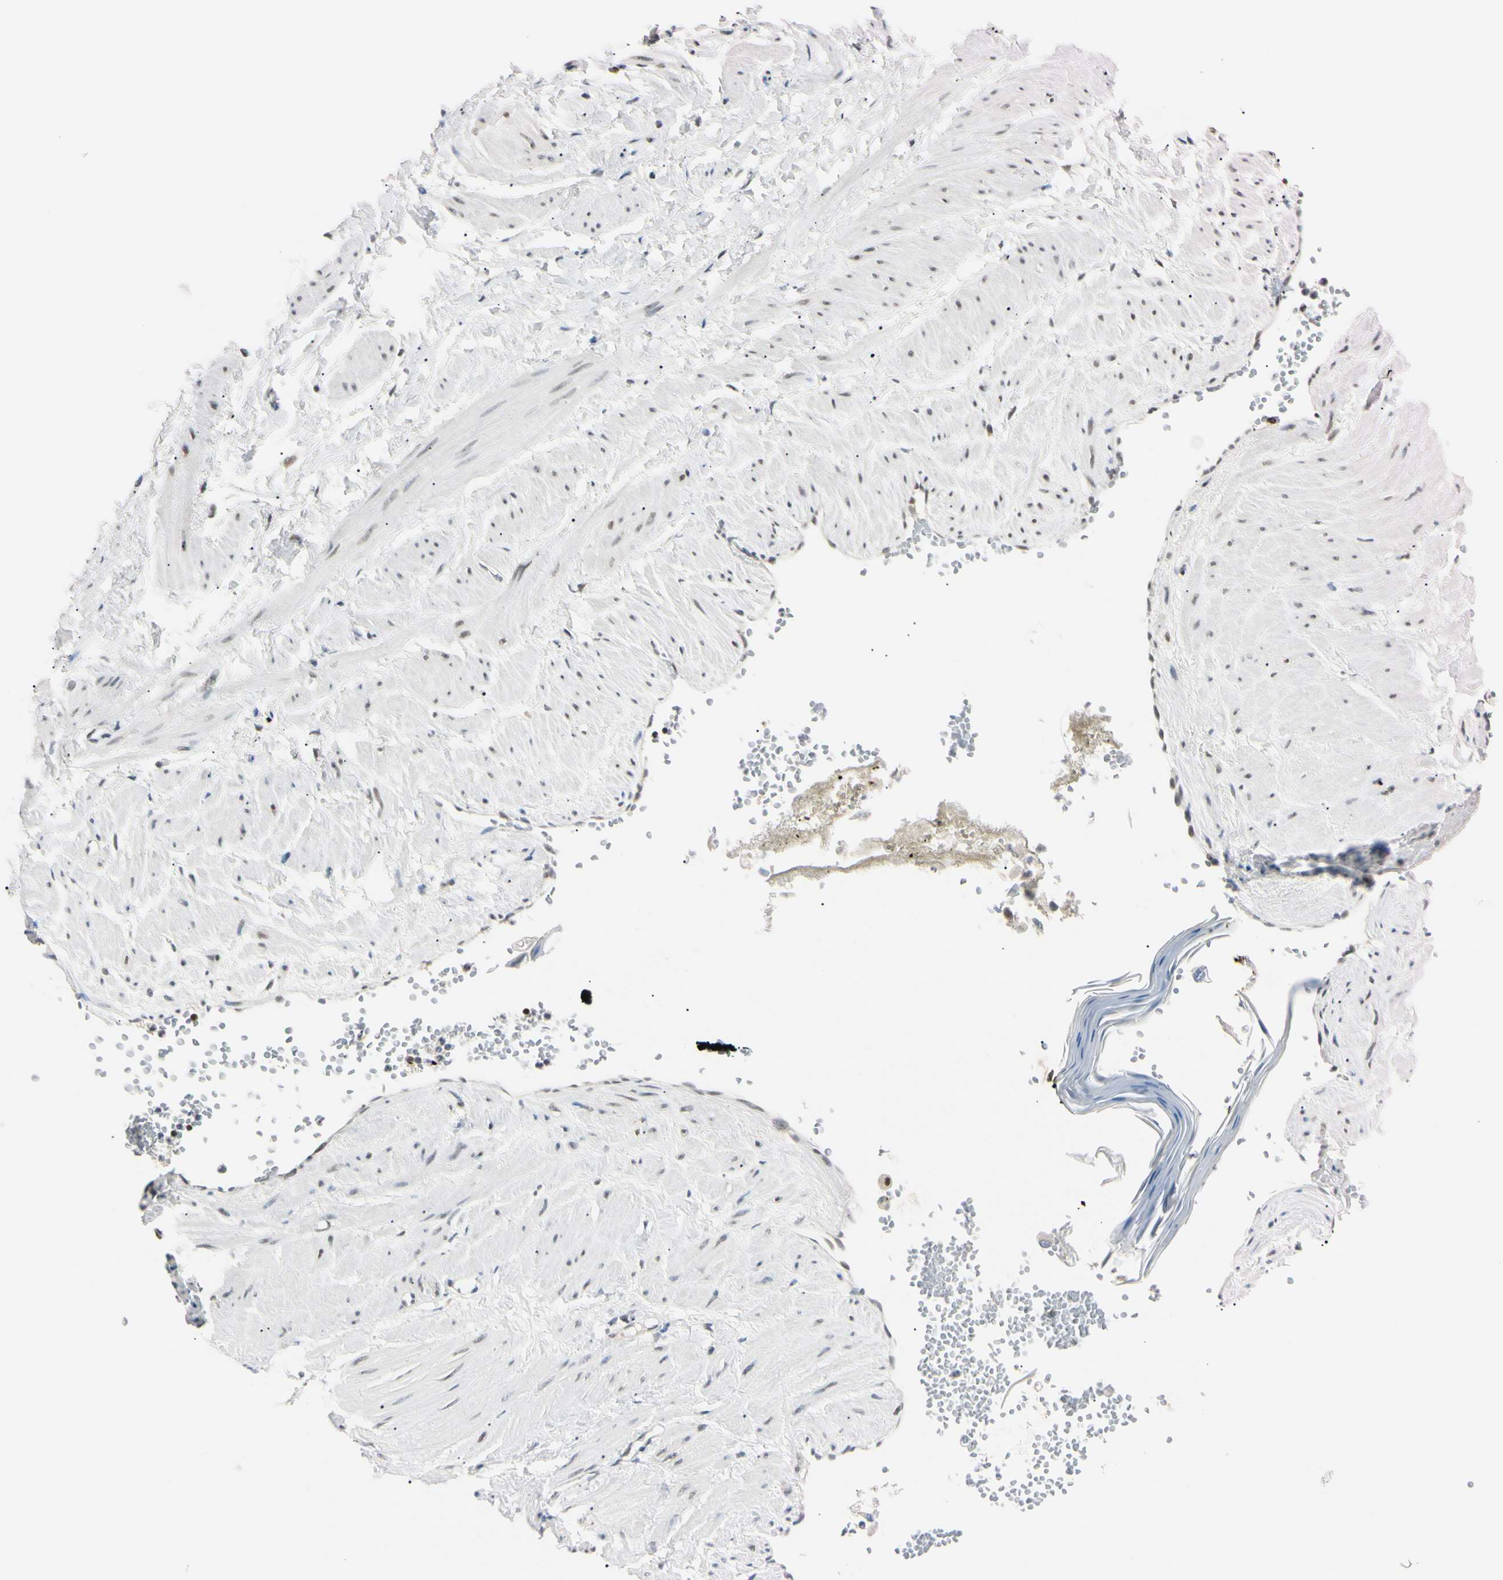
{"staining": {"intensity": "negative", "quantity": "none", "location": "none"}, "tissue": "adipose tissue", "cell_type": "Adipocytes", "image_type": "normal", "snomed": [{"axis": "morphology", "description": "Normal tissue, NOS"}, {"axis": "topography", "description": "Soft tissue"}, {"axis": "topography", "description": "Vascular tissue"}], "caption": "This is an immunohistochemistry histopathology image of normal adipose tissue. There is no positivity in adipocytes.", "gene": "C1orf174", "patient": {"sex": "female", "age": 35}}